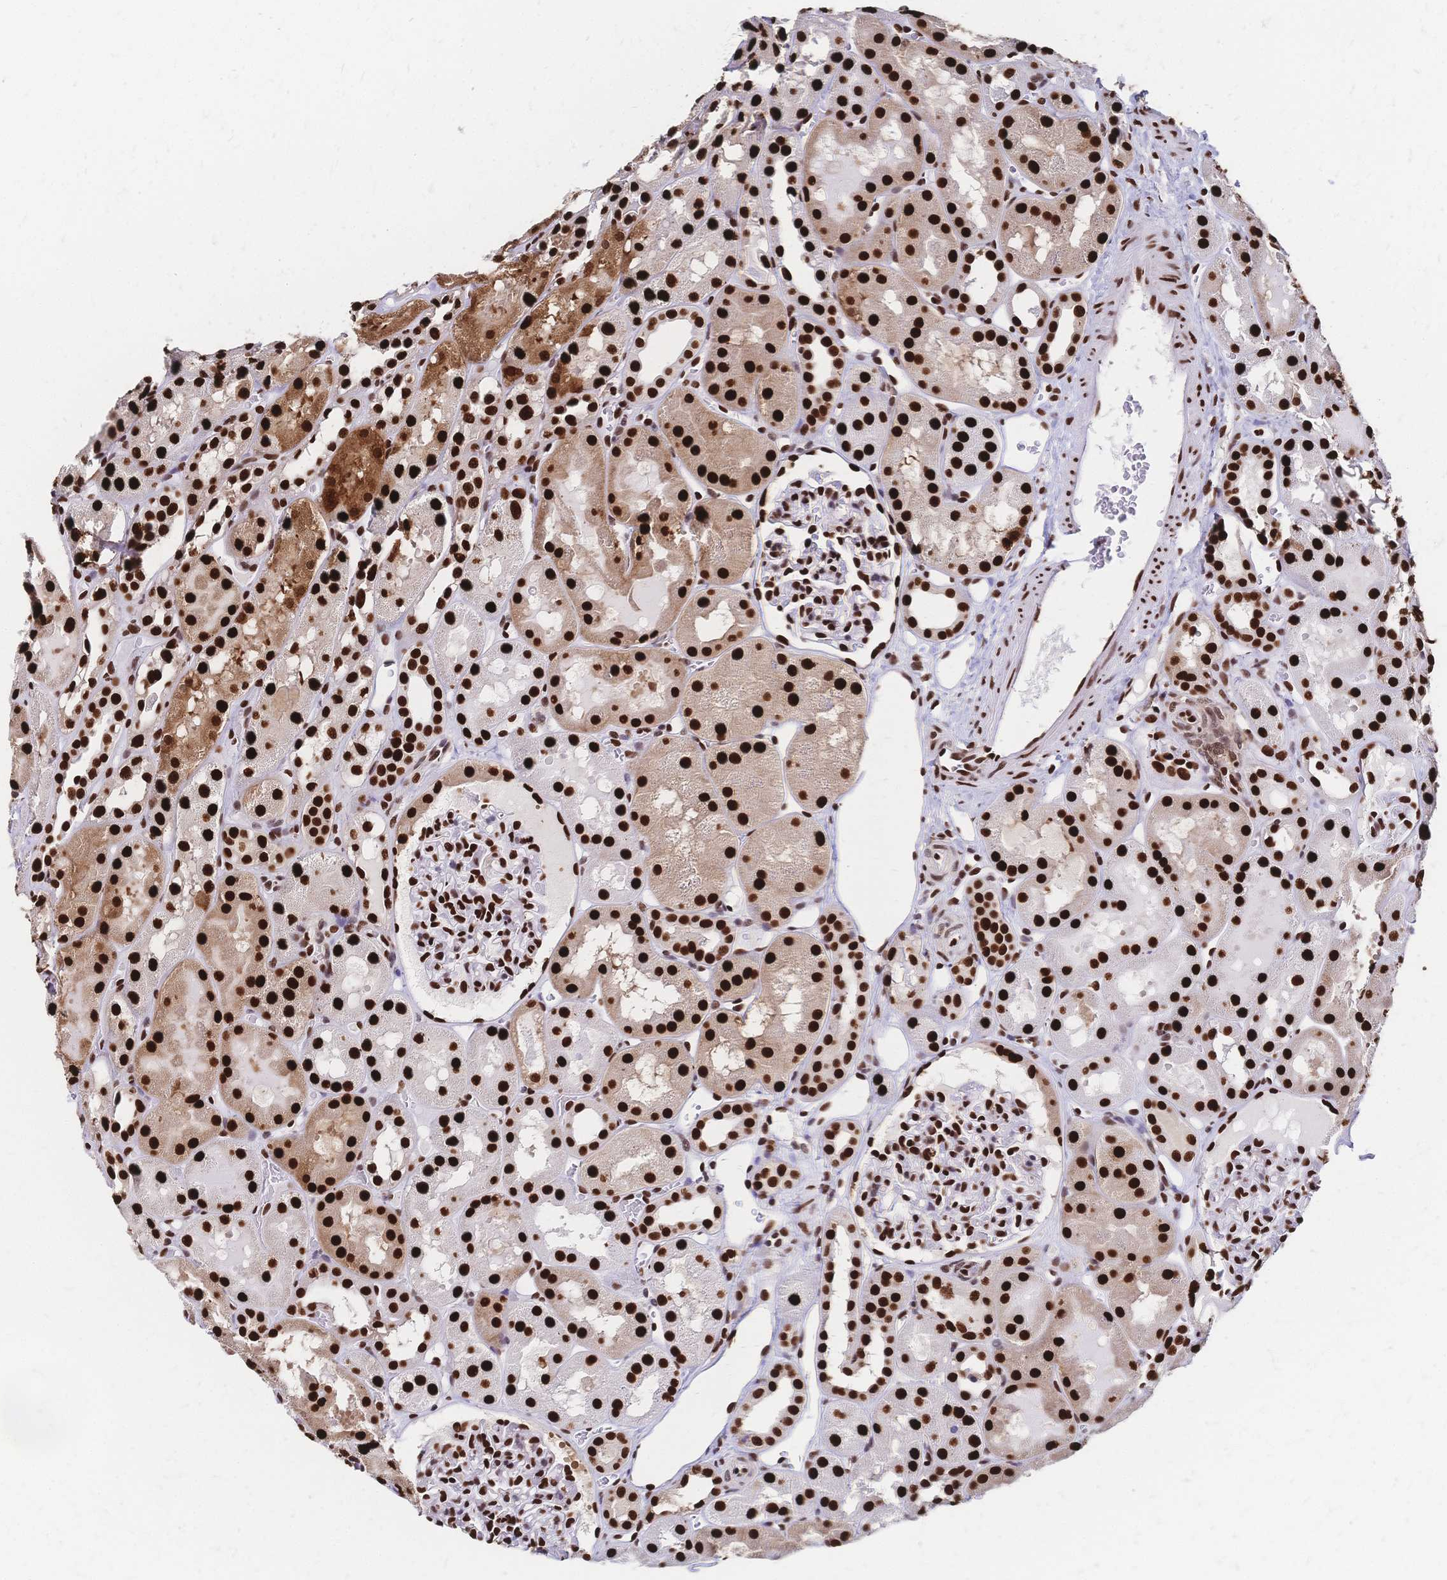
{"staining": {"intensity": "strong", "quantity": ">75%", "location": "nuclear"}, "tissue": "kidney", "cell_type": "Cells in glomeruli", "image_type": "normal", "snomed": [{"axis": "morphology", "description": "Normal tissue, NOS"}, {"axis": "topography", "description": "Kidney"}, {"axis": "topography", "description": "Urinary bladder"}], "caption": "High-power microscopy captured an IHC photomicrograph of benign kidney, revealing strong nuclear positivity in approximately >75% of cells in glomeruli. (DAB IHC with brightfield microscopy, high magnification).", "gene": "HDGF", "patient": {"sex": "male", "age": 16}}